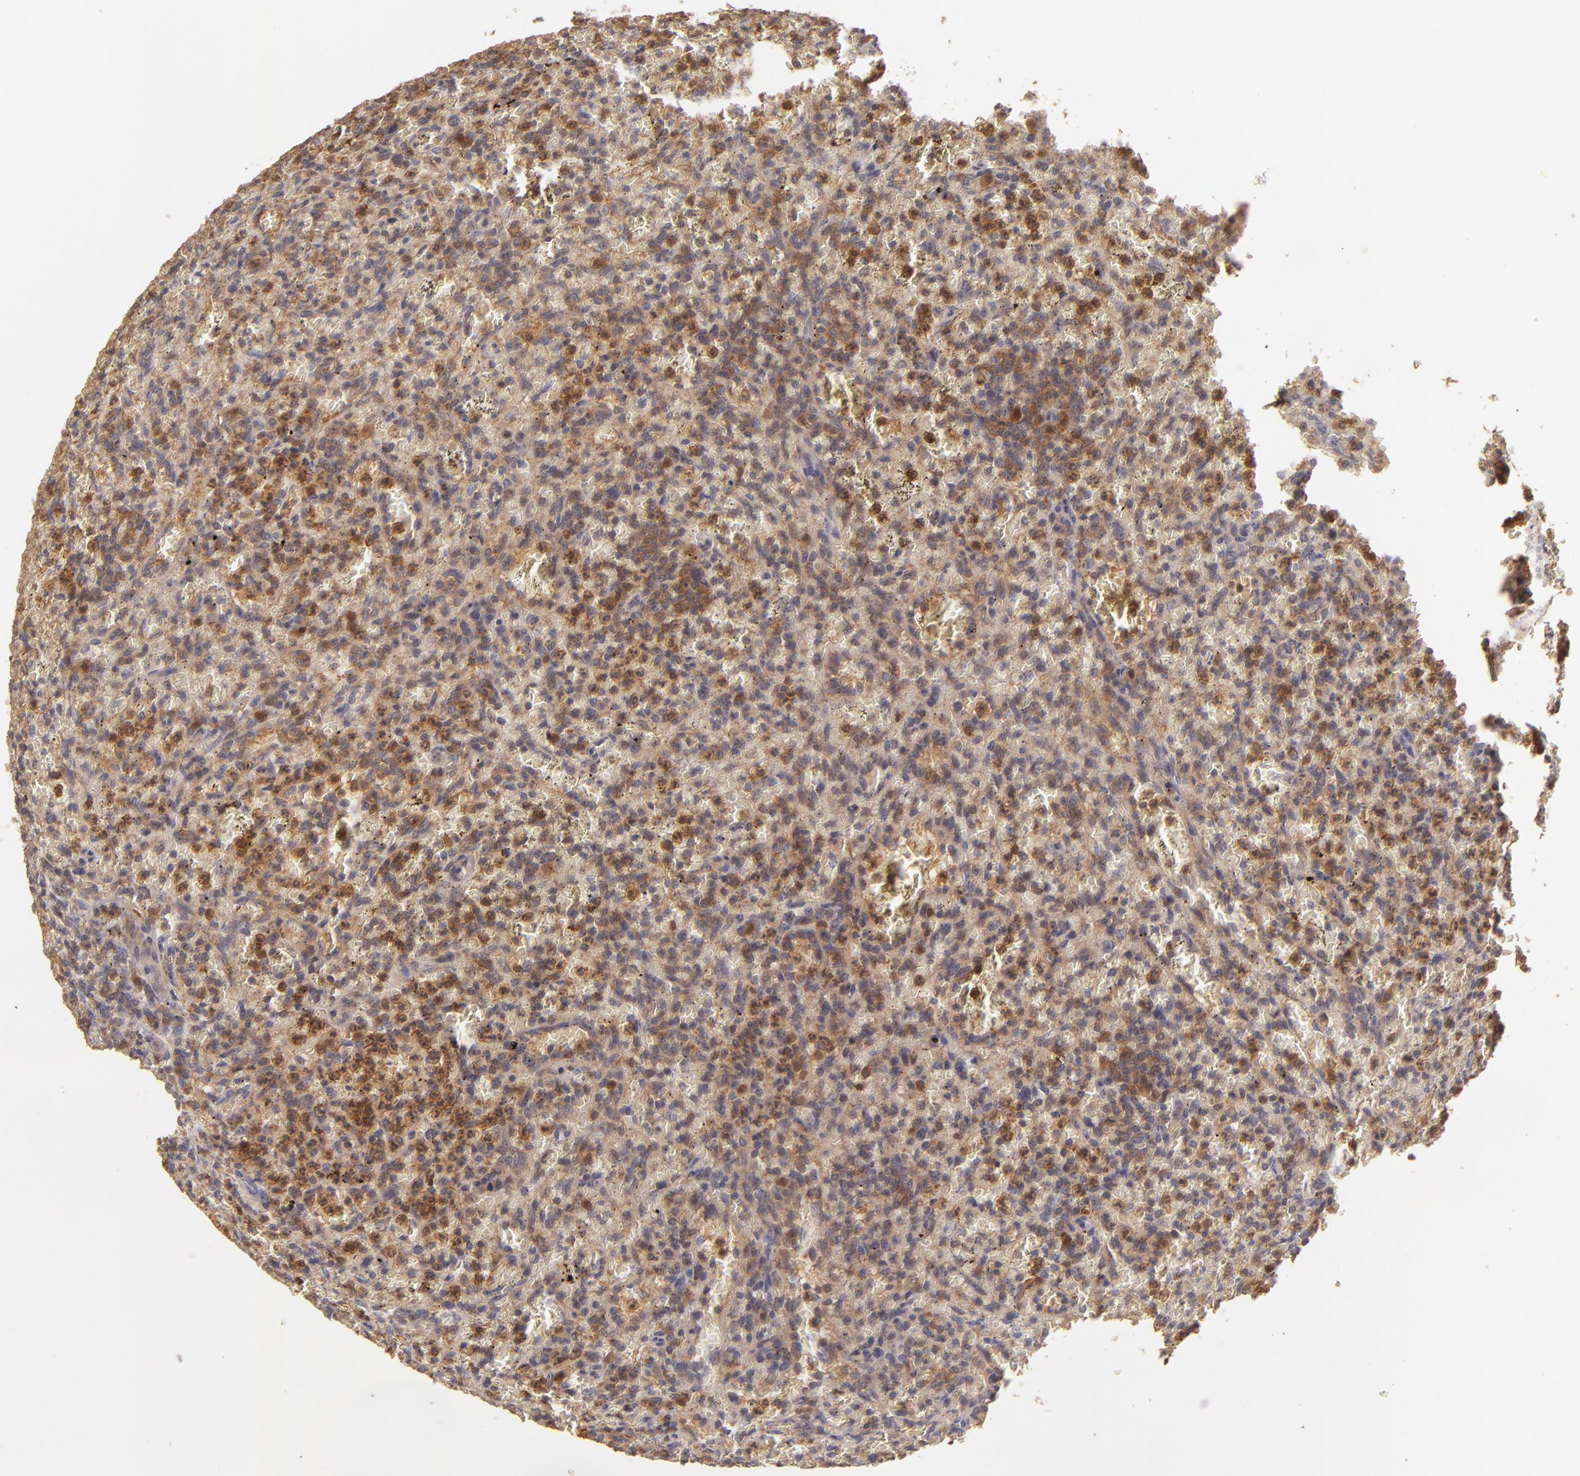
{"staining": {"intensity": "strong", "quantity": ">75%", "location": "cytoplasmic/membranous"}, "tissue": "lymphoma", "cell_type": "Tumor cells", "image_type": "cancer", "snomed": [{"axis": "morphology", "description": "Malignant lymphoma, non-Hodgkin's type, Low grade"}, {"axis": "topography", "description": "Spleen"}], "caption": "Tumor cells reveal high levels of strong cytoplasmic/membranous staining in approximately >75% of cells in human lymphoma.", "gene": "PRKCD", "patient": {"sex": "female", "age": 64}}